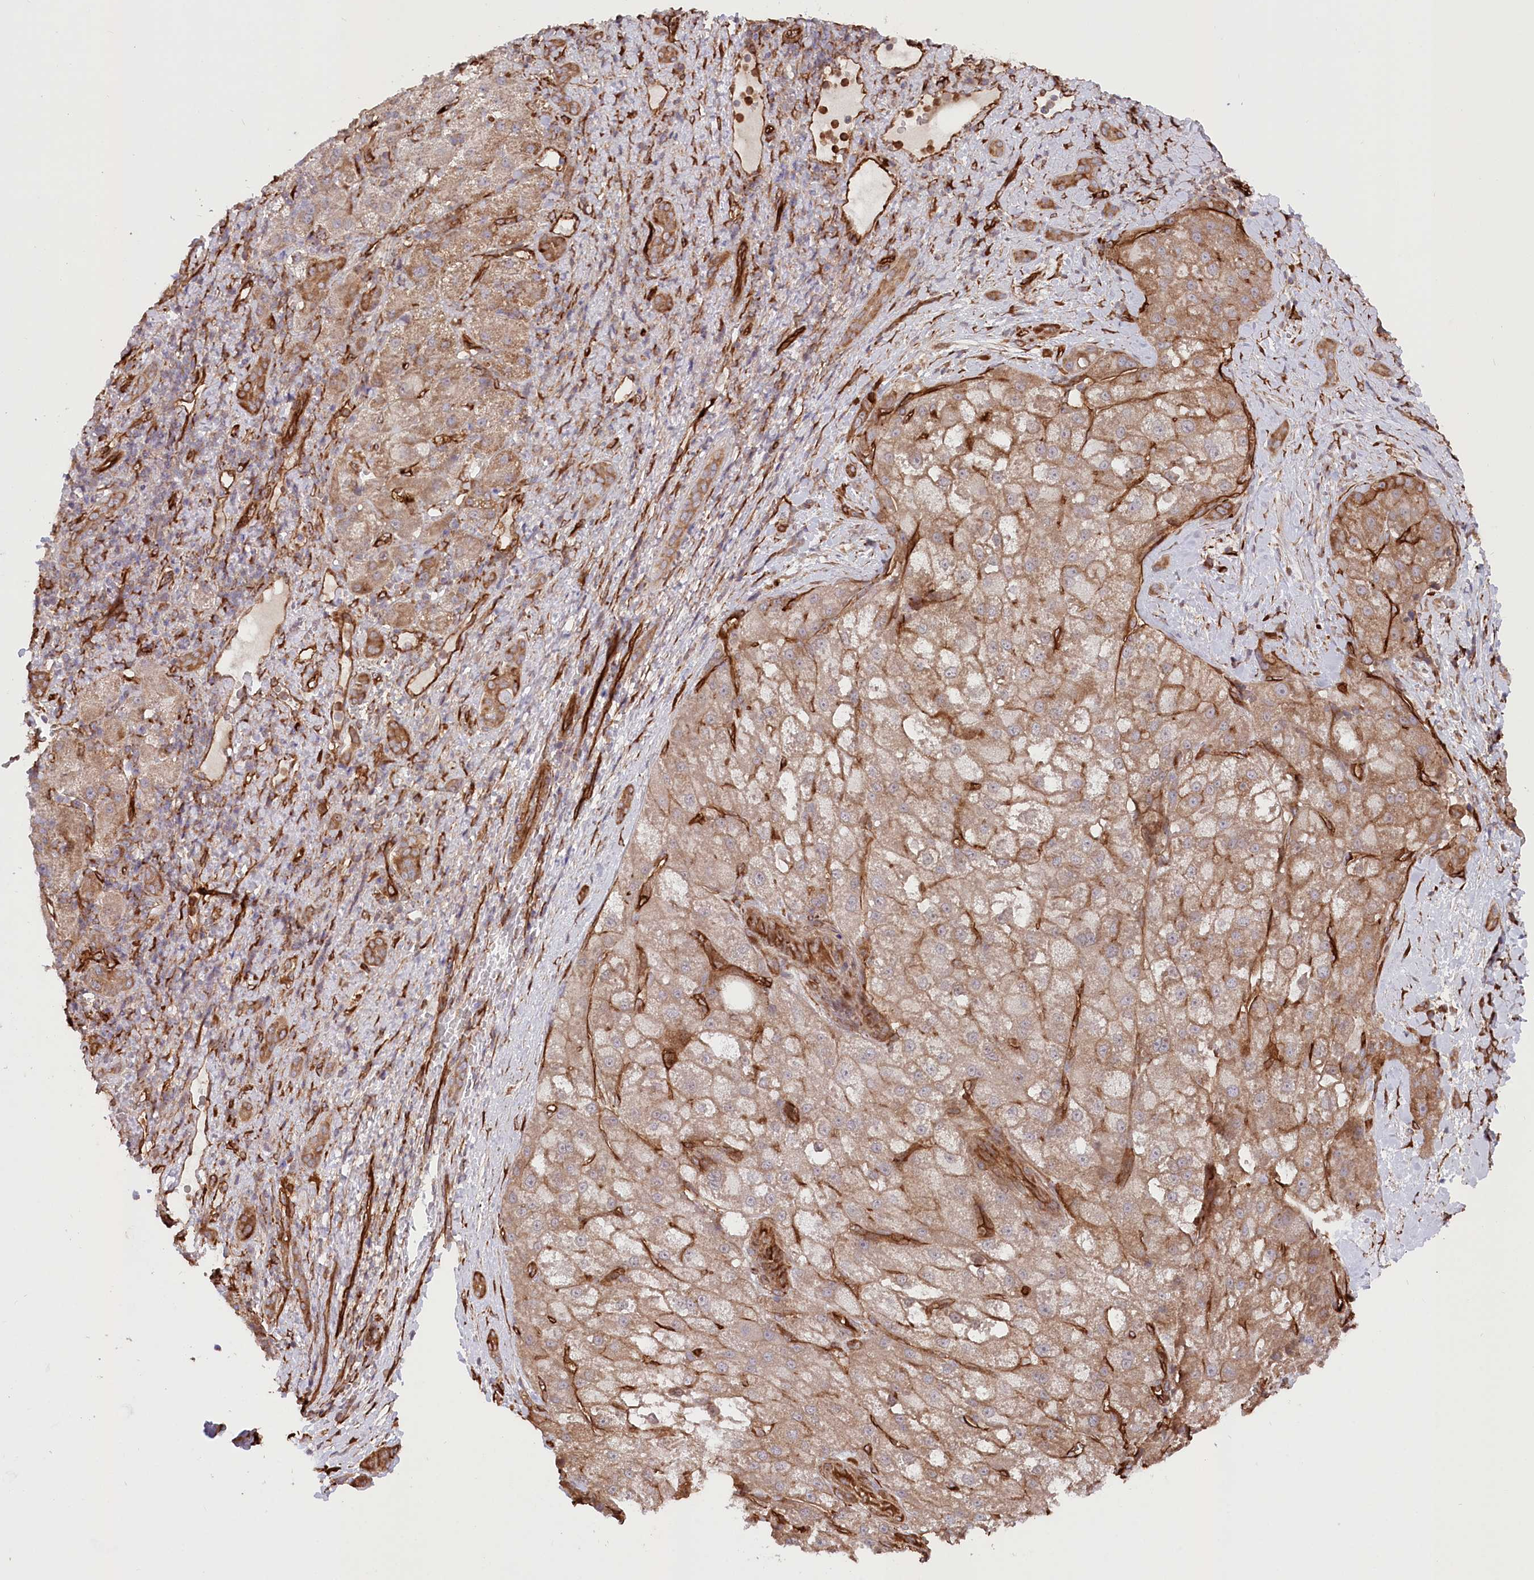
{"staining": {"intensity": "moderate", "quantity": ">75%", "location": "cytoplasmic/membranous"}, "tissue": "liver cancer", "cell_type": "Tumor cells", "image_type": "cancer", "snomed": [{"axis": "morphology", "description": "Normal tissue, NOS"}, {"axis": "morphology", "description": "Carcinoma, Hepatocellular, NOS"}, {"axis": "topography", "description": "Liver"}], "caption": "Immunohistochemical staining of human hepatocellular carcinoma (liver) displays medium levels of moderate cytoplasmic/membranous protein staining in about >75% of tumor cells. (Stains: DAB in brown, nuclei in blue, Microscopy: brightfield microscopy at high magnification).", "gene": "MTPAP", "patient": {"sex": "male", "age": 57}}